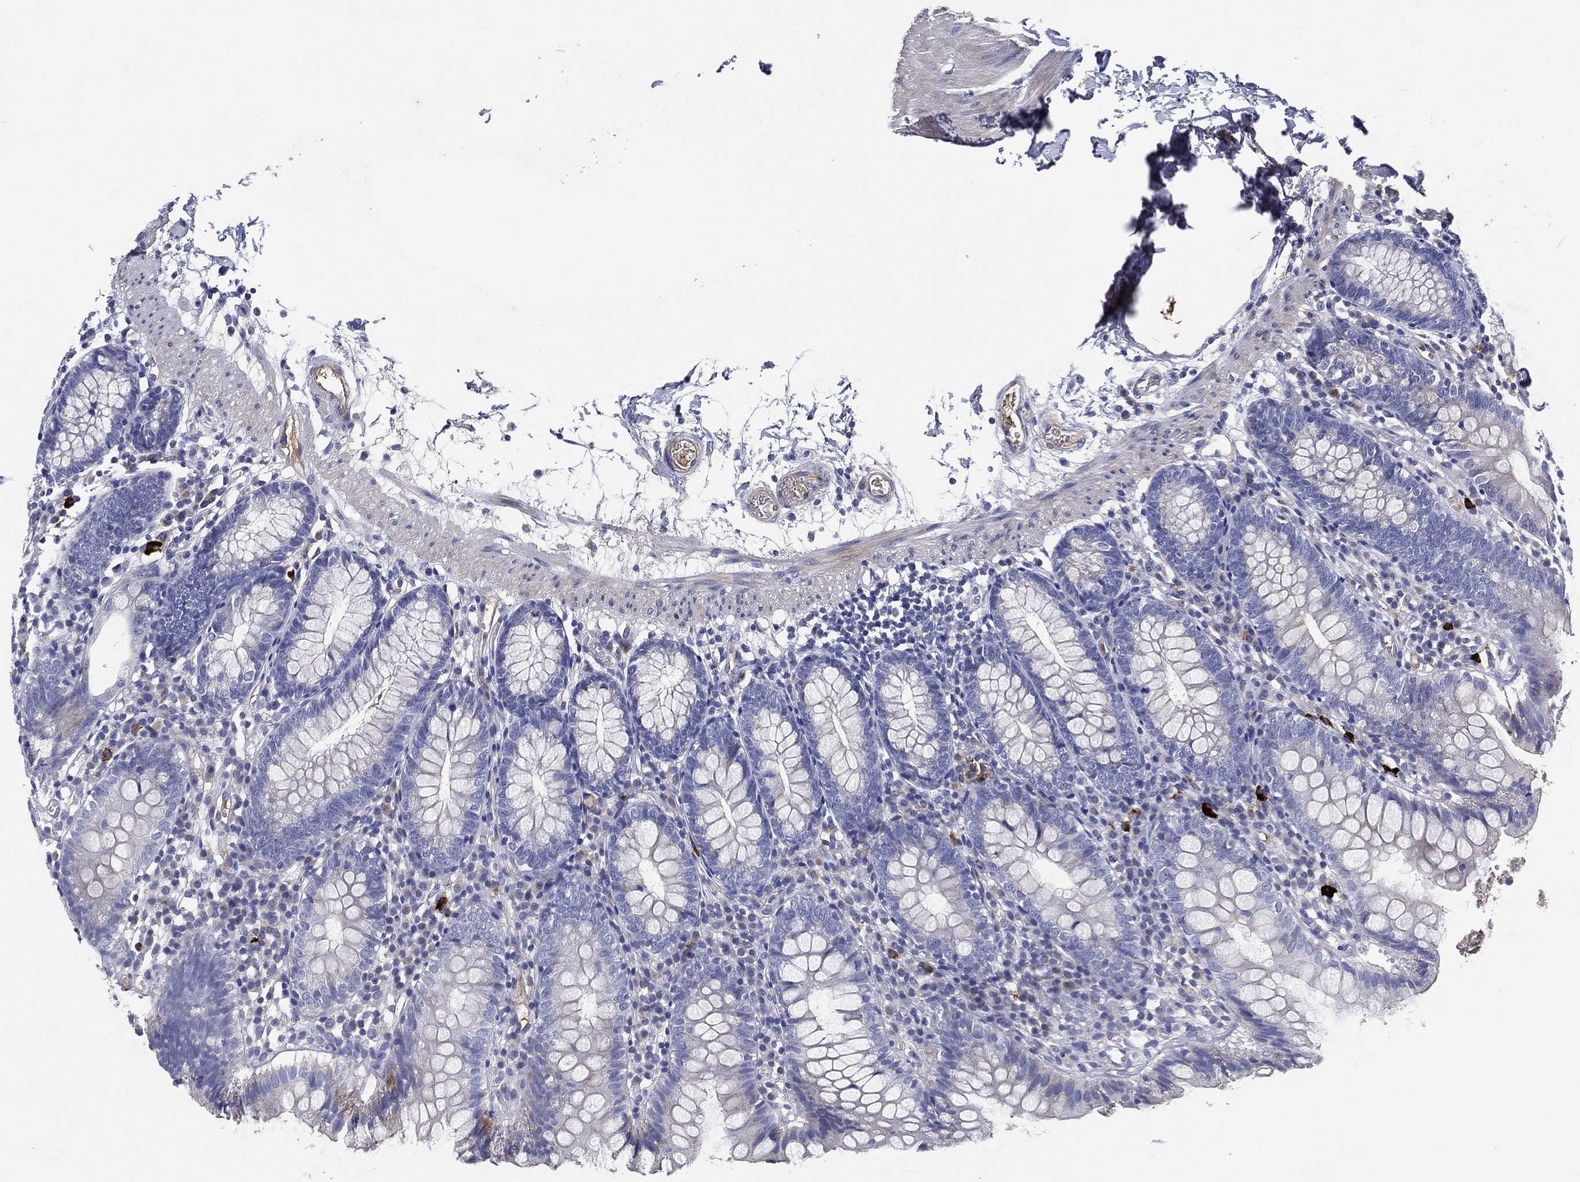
{"staining": {"intensity": "negative", "quantity": "none", "location": "none"}, "tissue": "small intestine", "cell_type": "Glandular cells", "image_type": "normal", "snomed": [{"axis": "morphology", "description": "Normal tissue, NOS"}, {"axis": "topography", "description": "Small intestine"}], "caption": "Immunohistochemistry (IHC) of unremarkable human small intestine shows no staining in glandular cells.", "gene": "TMPRSS11D", "patient": {"sex": "female", "age": 90}}